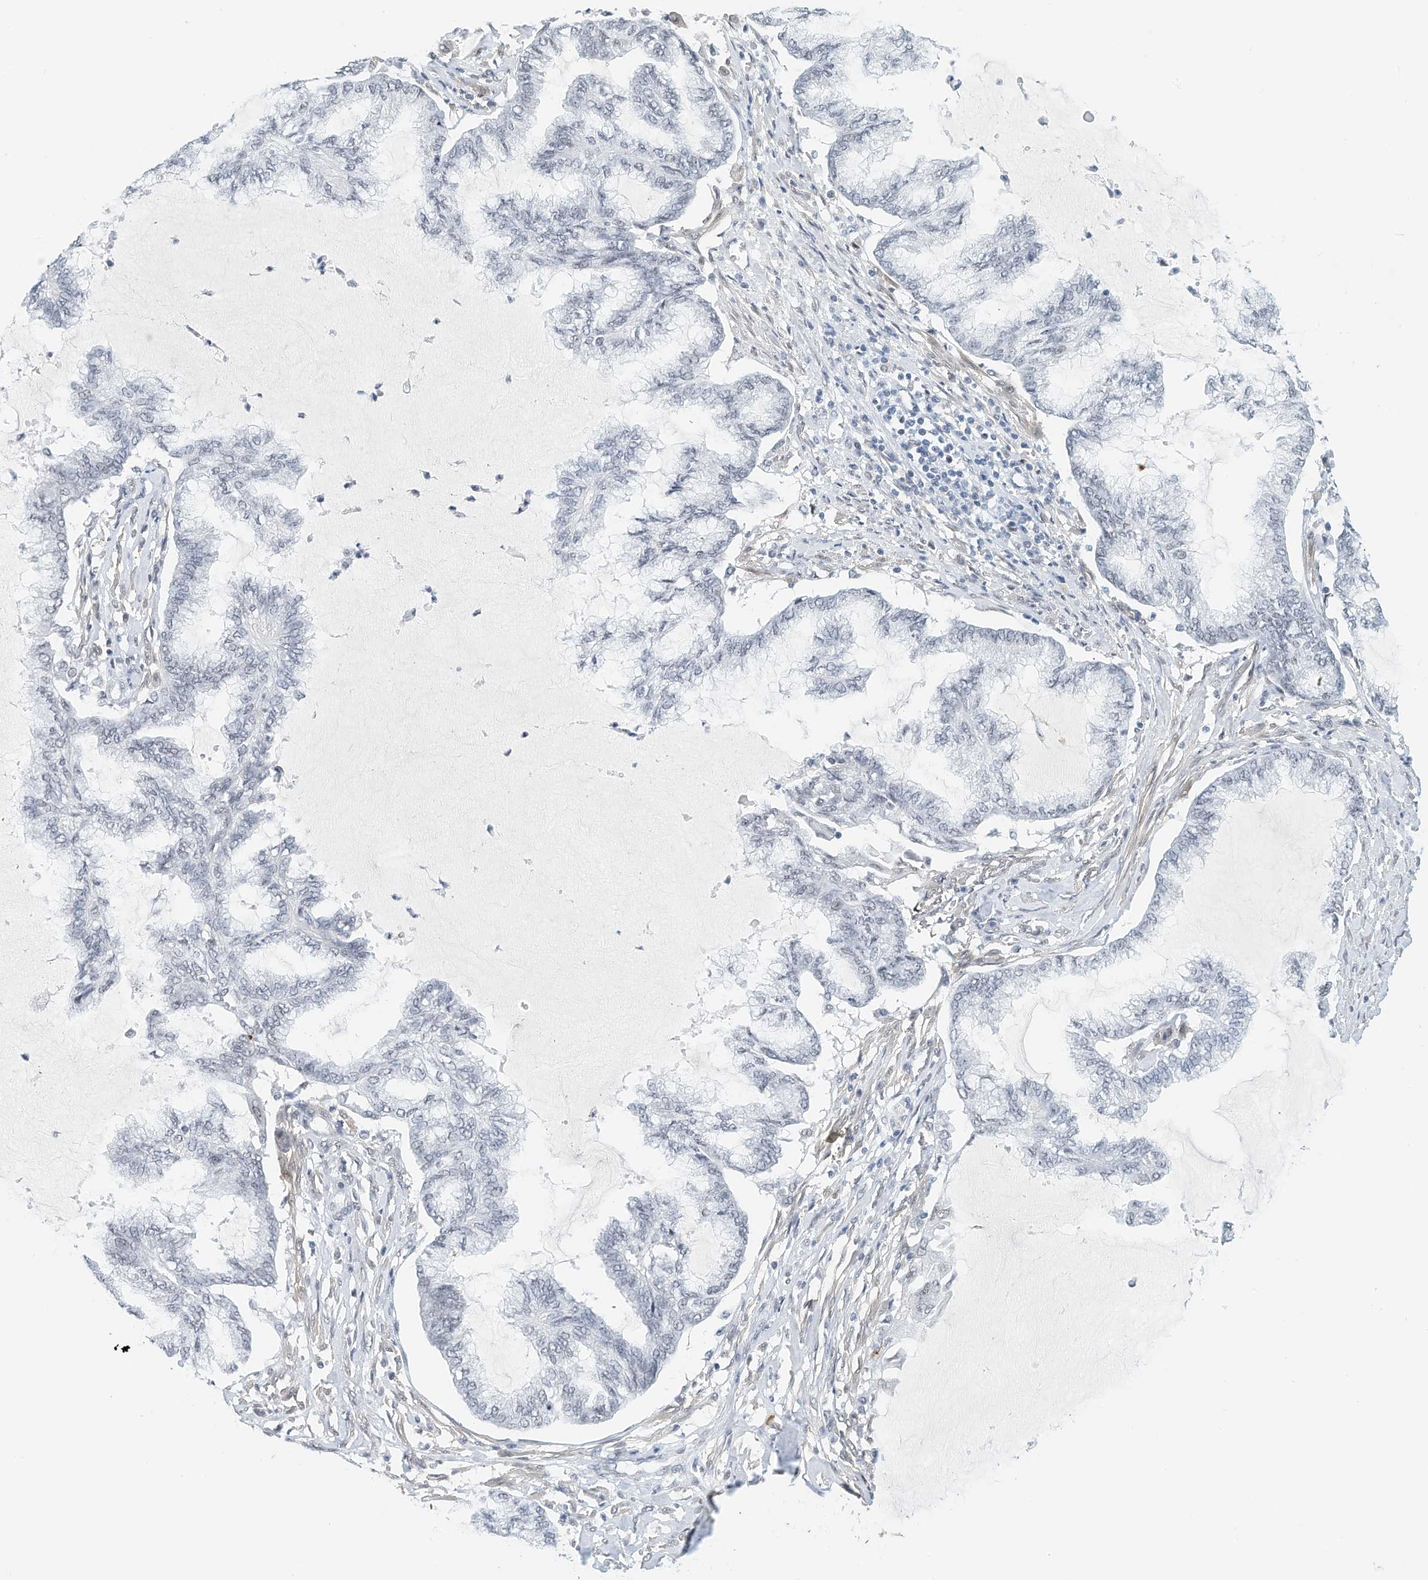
{"staining": {"intensity": "negative", "quantity": "none", "location": "none"}, "tissue": "endometrial cancer", "cell_type": "Tumor cells", "image_type": "cancer", "snomed": [{"axis": "morphology", "description": "Adenocarcinoma, NOS"}, {"axis": "topography", "description": "Endometrium"}], "caption": "Tumor cells are negative for protein expression in human endometrial adenocarcinoma. (Brightfield microscopy of DAB (3,3'-diaminobenzidine) immunohistochemistry (IHC) at high magnification).", "gene": "ARHGAP28", "patient": {"sex": "female", "age": 86}}